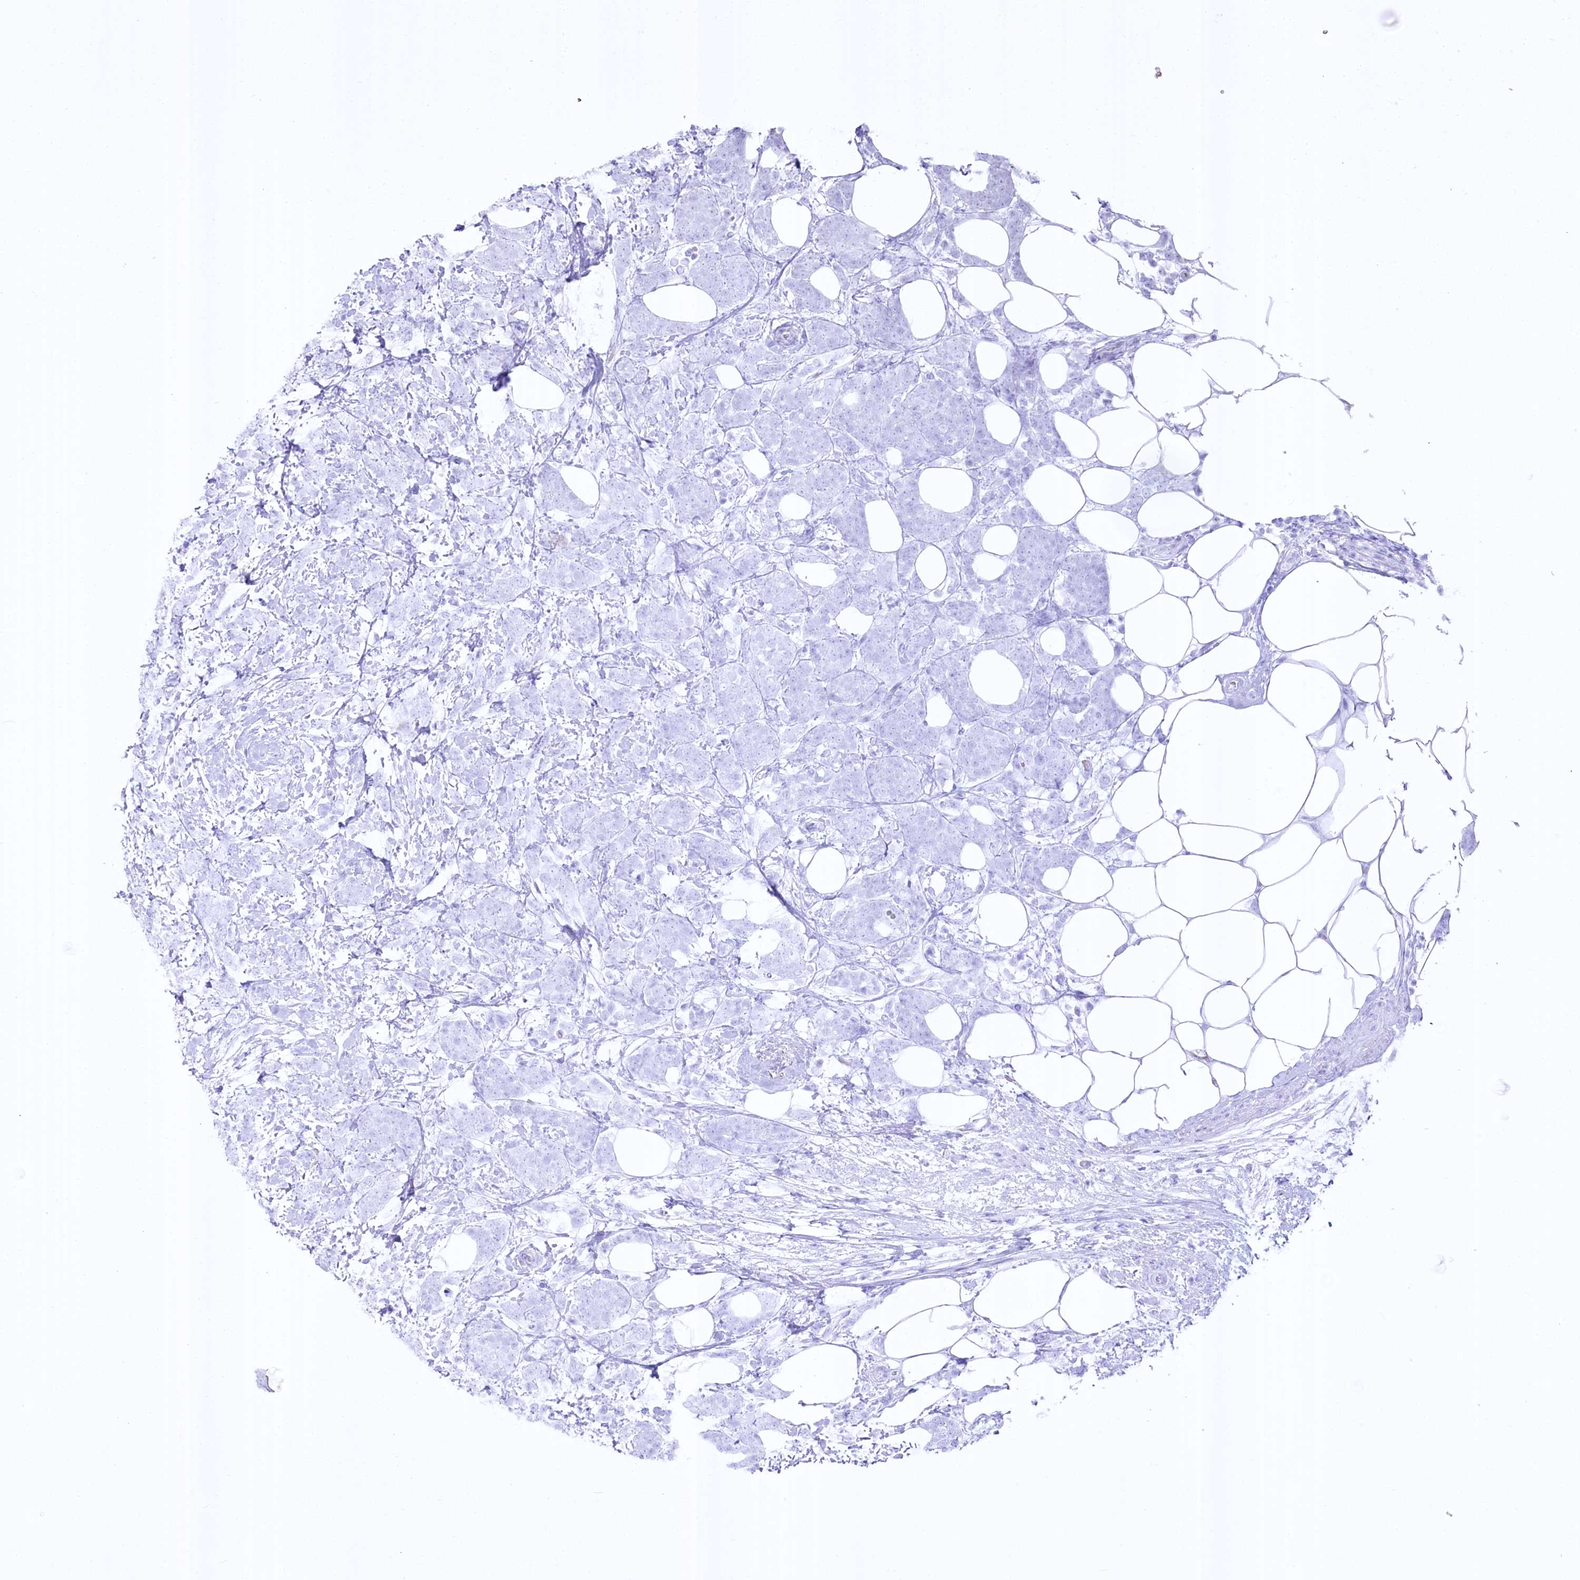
{"staining": {"intensity": "negative", "quantity": "none", "location": "none"}, "tissue": "breast cancer", "cell_type": "Tumor cells", "image_type": "cancer", "snomed": [{"axis": "morphology", "description": "Lobular carcinoma"}, {"axis": "topography", "description": "Breast"}], "caption": "Immunohistochemistry (IHC) of human breast lobular carcinoma displays no staining in tumor cells.", "gene": "CEP164", "patient": {"sex": "female", "age": 58}}